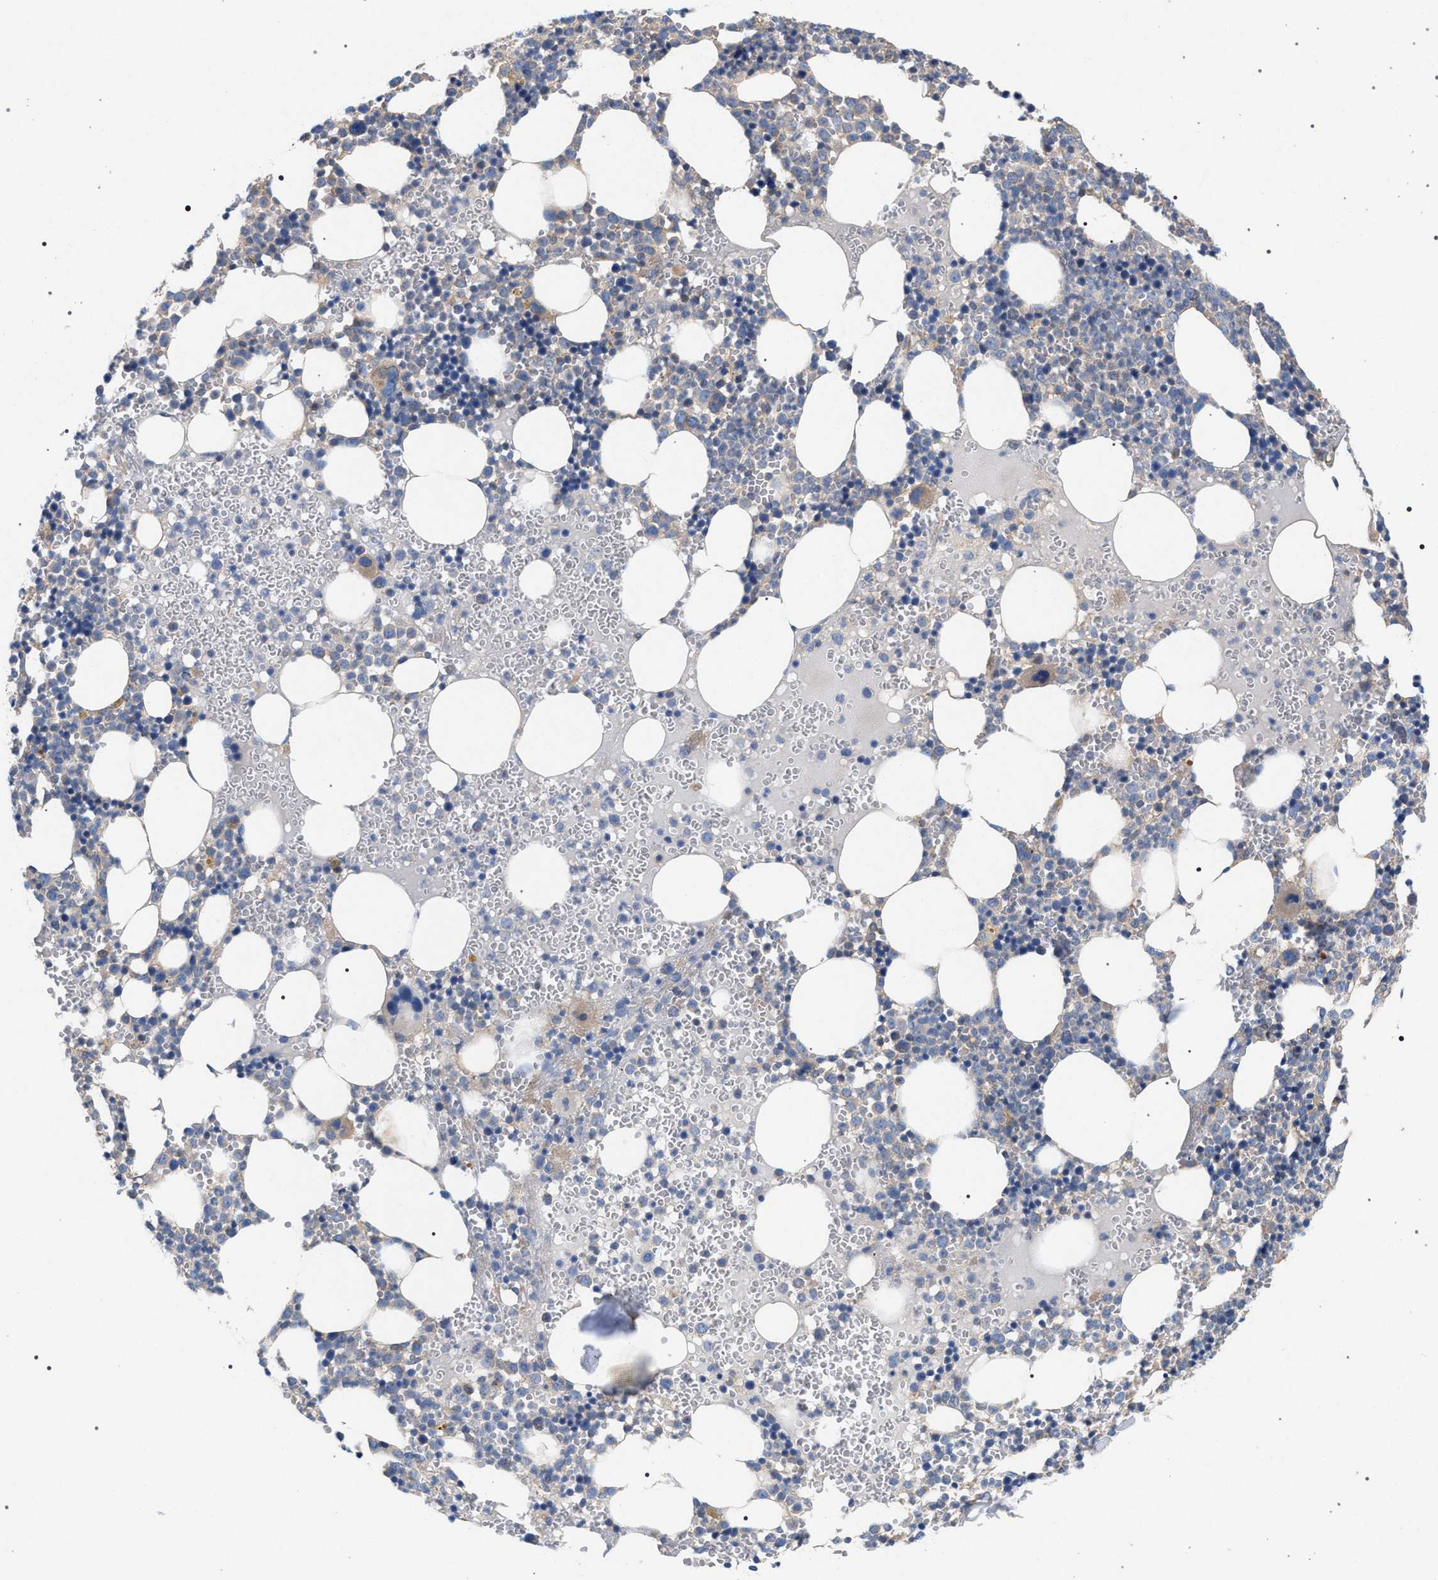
{"staining": {"intensity": "moderate", "quantity": "<25%", "location": "cytoplasmic/membranous"}, "tissue": "bone marrow", "cell_type": "Hematopoietic cells", "image_type": "normal", "snomed": [{"axis": "morphology", "description": "Normal tissue, NOS"}, {"axis": "morphology", "description": "Inflammation, NOS"}, {"axis": "topography", "description": "Bone marrow"}], "caption": "Hematopoietic cells display low levels of moderate cytoplasmic/membranous positivity in about <25% of cells in unremarkable bone marrow.", "gene": "VPS13A", "patient": {"sex": "female", "age": 67}}